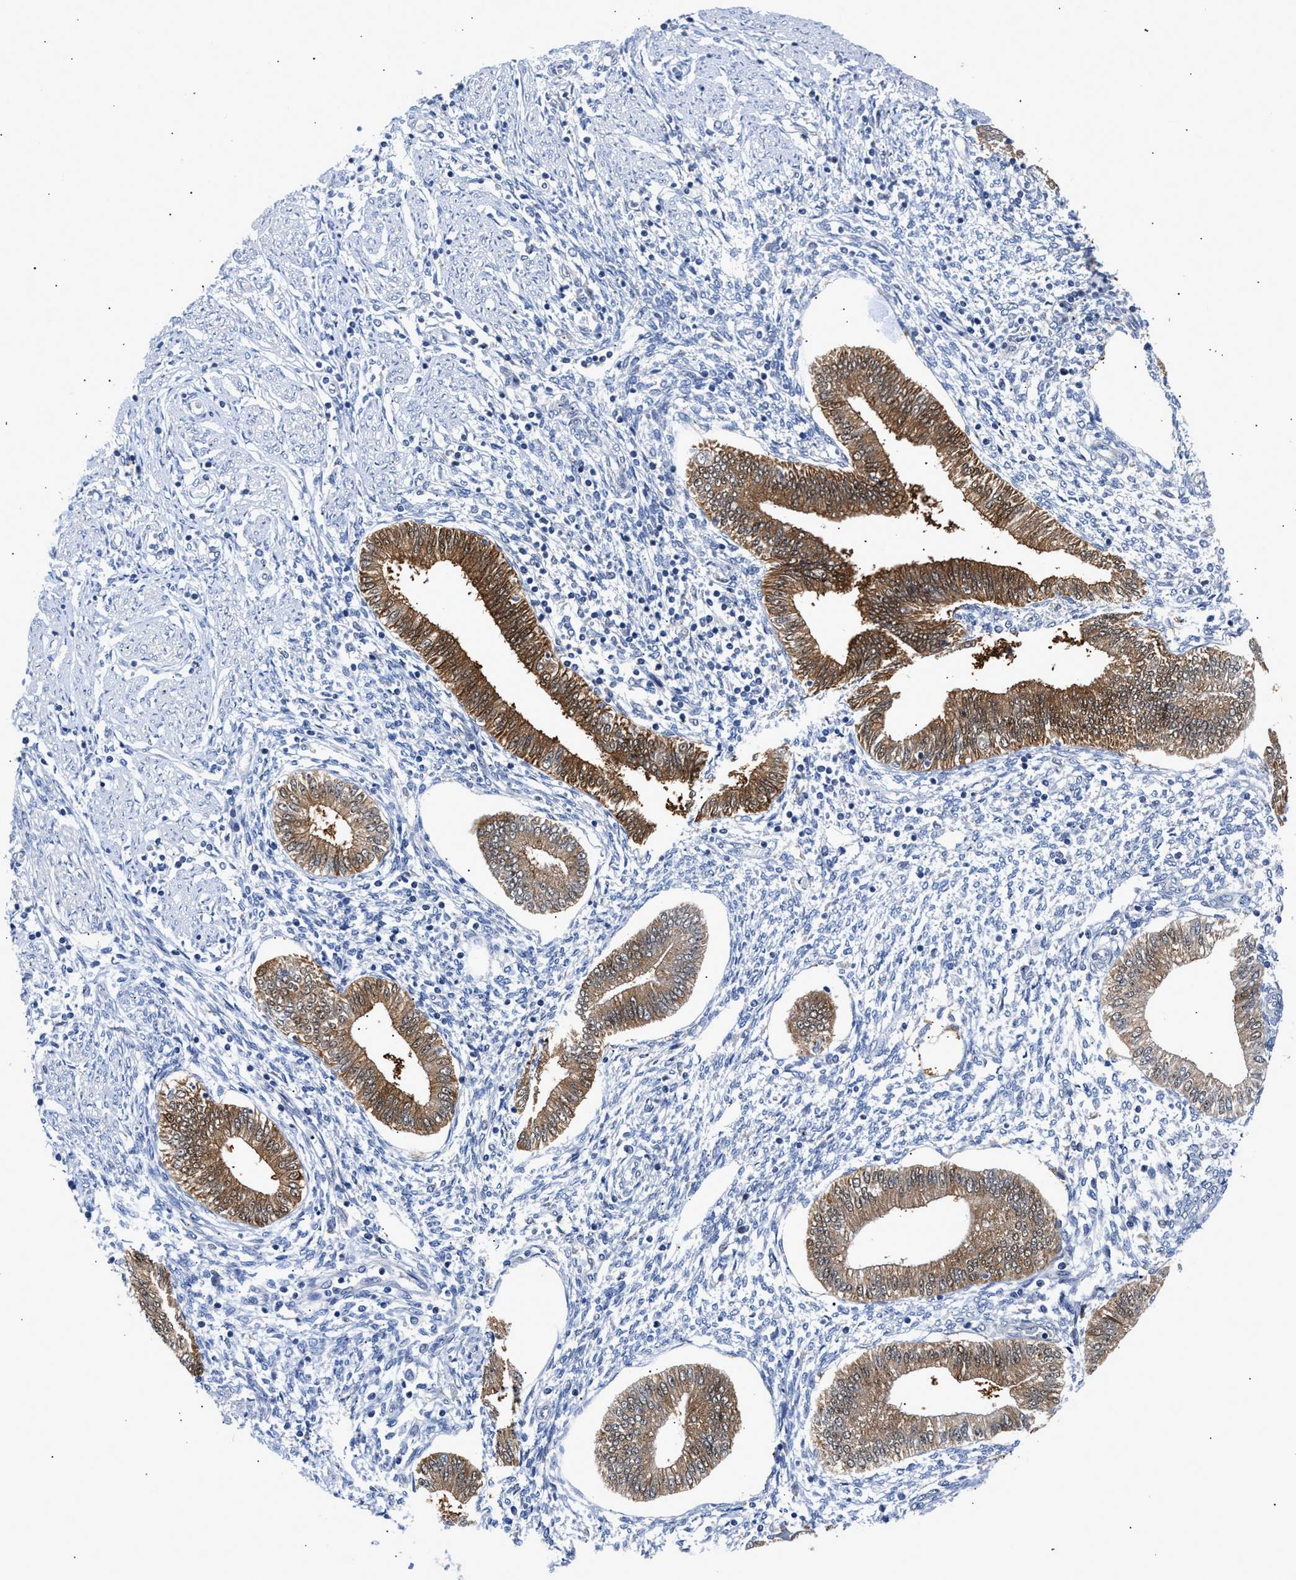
{"staining": {"intensity": "negative", "quantity": "none", "location": "none"}, "tissue": "endometrium", "cell_type": "Cells in endometrial stroma", "image_type": "normal", "snomed": [{"axis": "morphology", "description": "Normal tissue, NOS"}, {"axis": "topography", "description": "Endometrium"}], "caption": "Immunohistochemistry of unremarkable endometrium shows no expression in cells in endometrial stroma.", "gene": "CCDC146", "patient": {"sex": "female", "age": 50}}